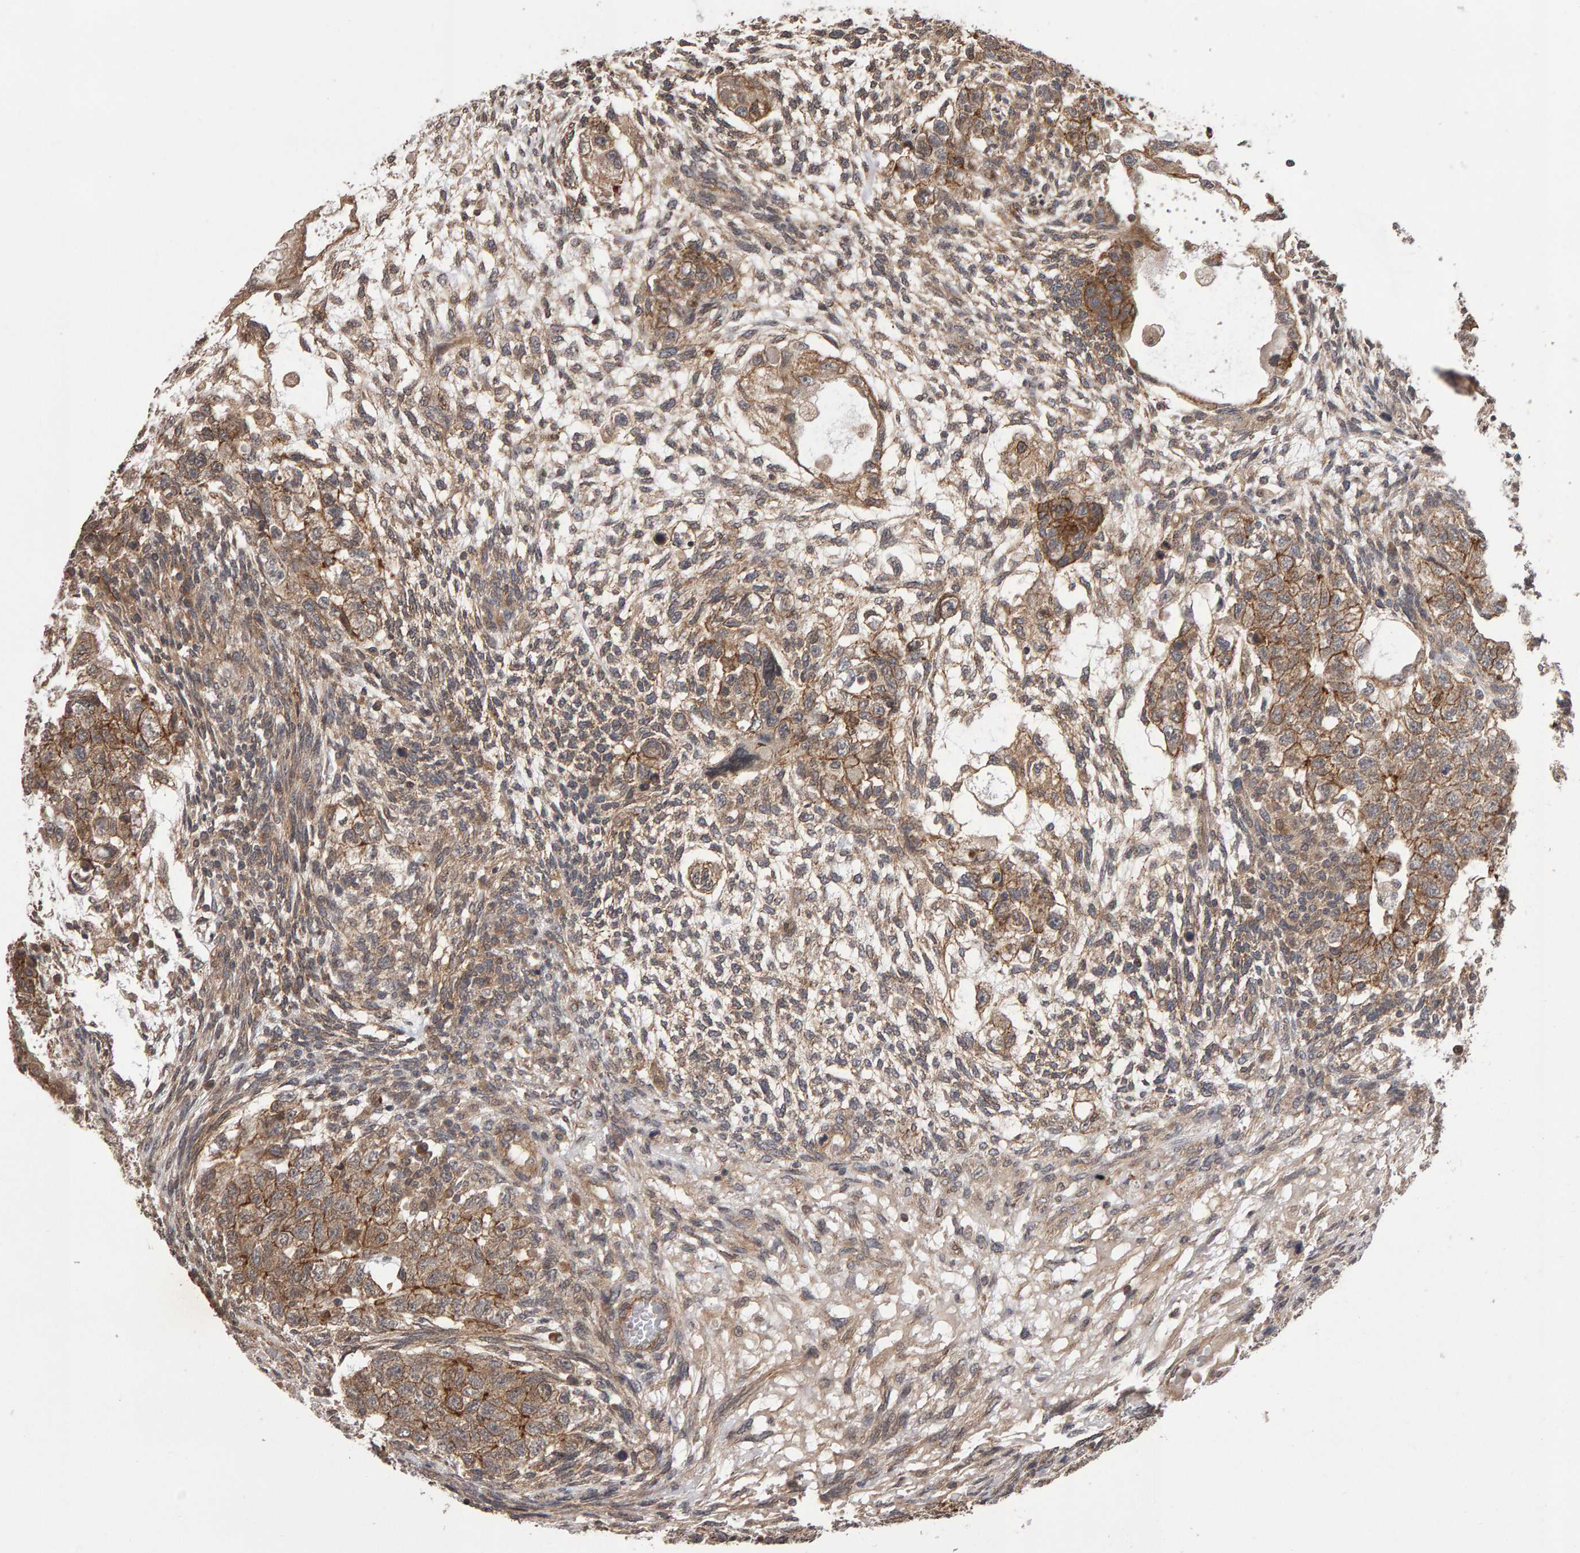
{"staining": {"intensity": "moderate", "quantity": ">75%", "location": "cytoplasmic/membranous"}, "tissue": "testis cancer", "cell_type": "Tumor cells", "image_type": "cancer", "snomed": [{"axis": "morphology", "description": "Normal tissue, NOS"}, {"axis": "morphology", "description": "Carcinoma, Embryonal, NOS"}, {"axis": "topography", "description": "Testis"}], "caption": "Testis cancer stained for a protein (brown) reveals moderate cytoplasmic/membranous positive expression in about >75% of tumor cells.", "gene": "SCRIB", "patient": {"sex": "male", "age": 36}}